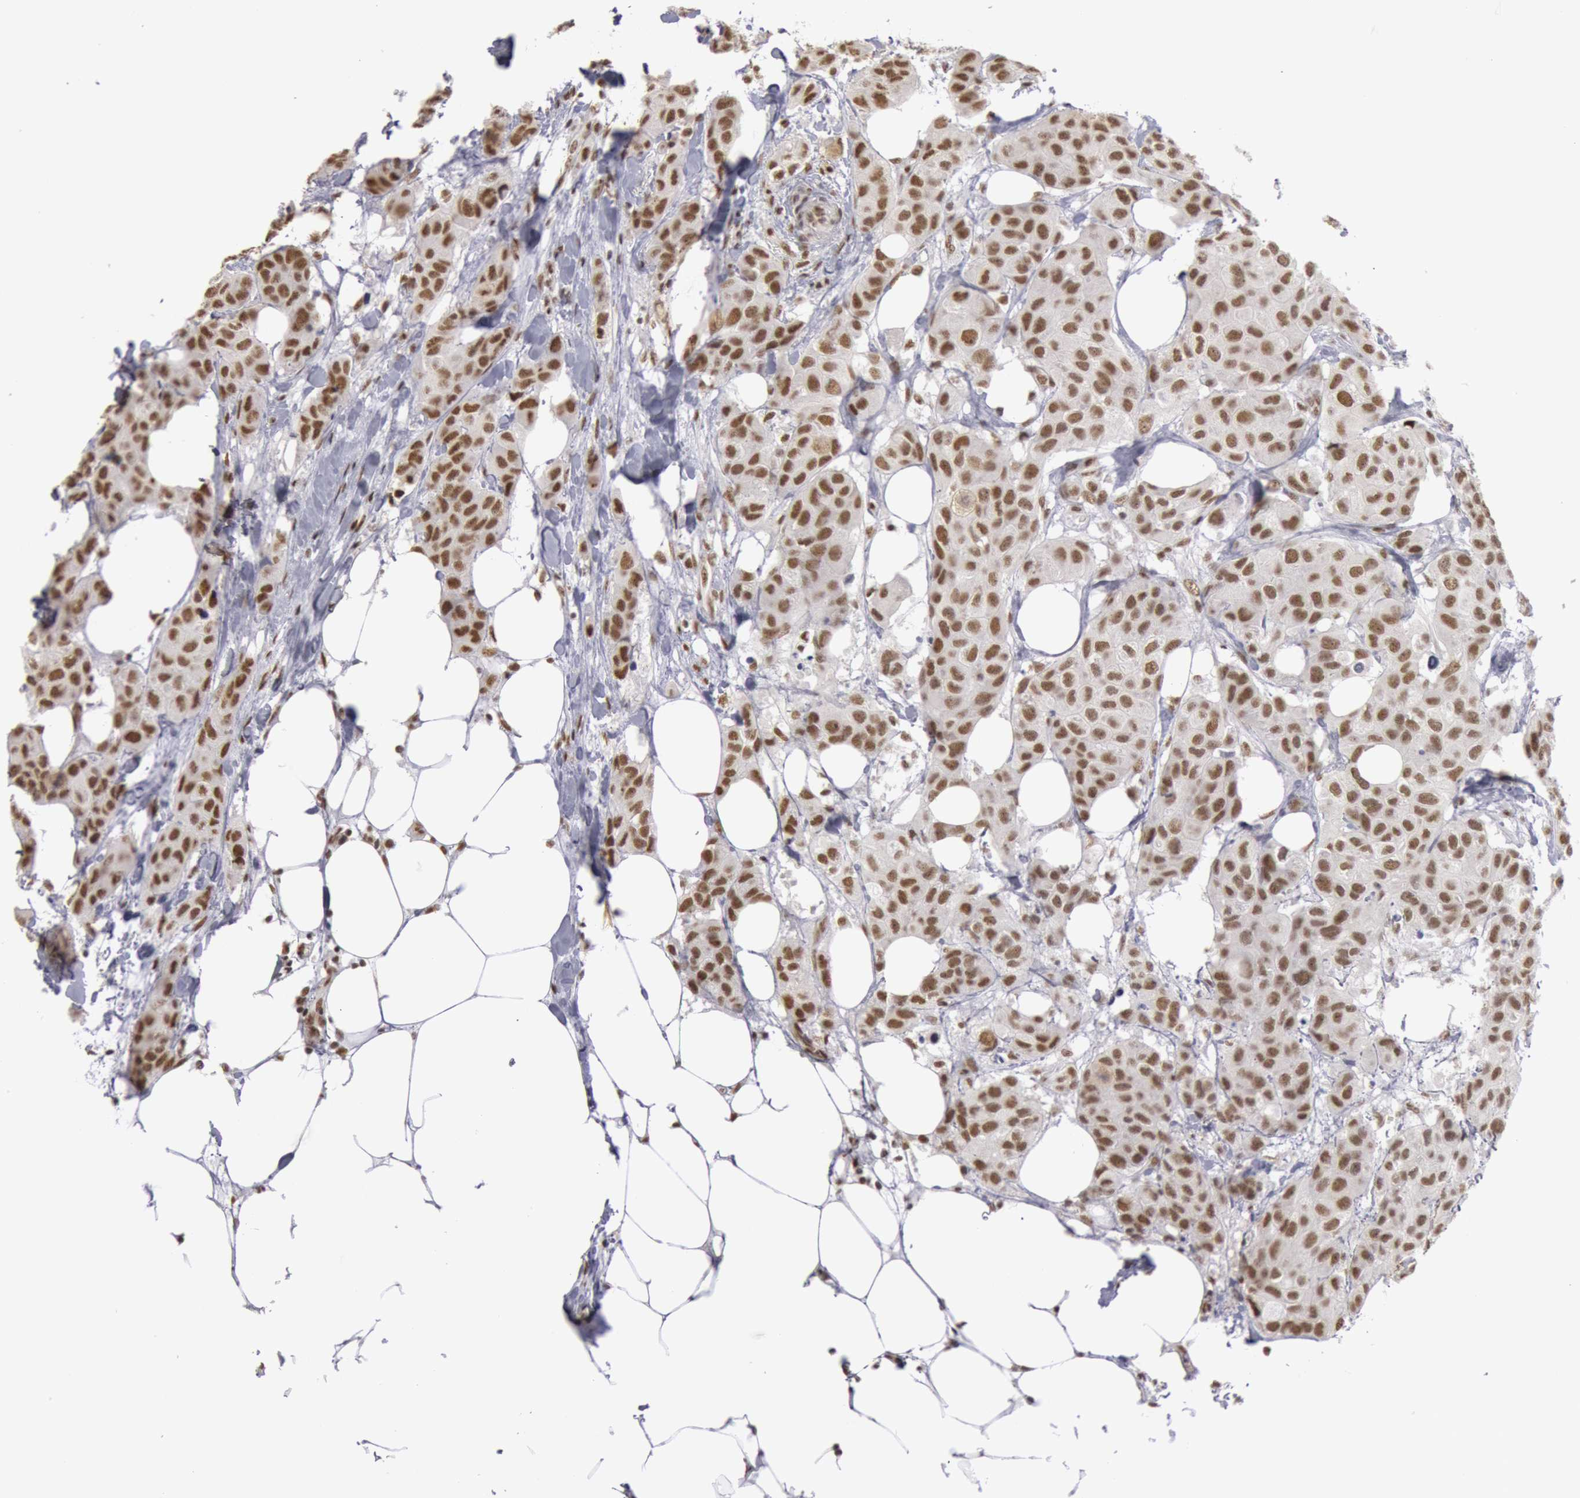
{"staining": {"intensity": "moderate", "quantity": ">75%", "location": "nuclear"}, "tissue": "breast cancer", "cell_type": "Tumor cells", "image_type": "cancer", "snomed": [{"axis": "morphology", "description": "Duct carcinoma"}, {"axis": "topography", "description": "Breast"}], "caption": "Immunohistochemistry (DAB) staining of human breast intraductal carcinoma shows moderate nuclear protein staining in about >75% of tumor cells.", "gene": "ESS2", "patient": {"sex": "female", "age": 68}}